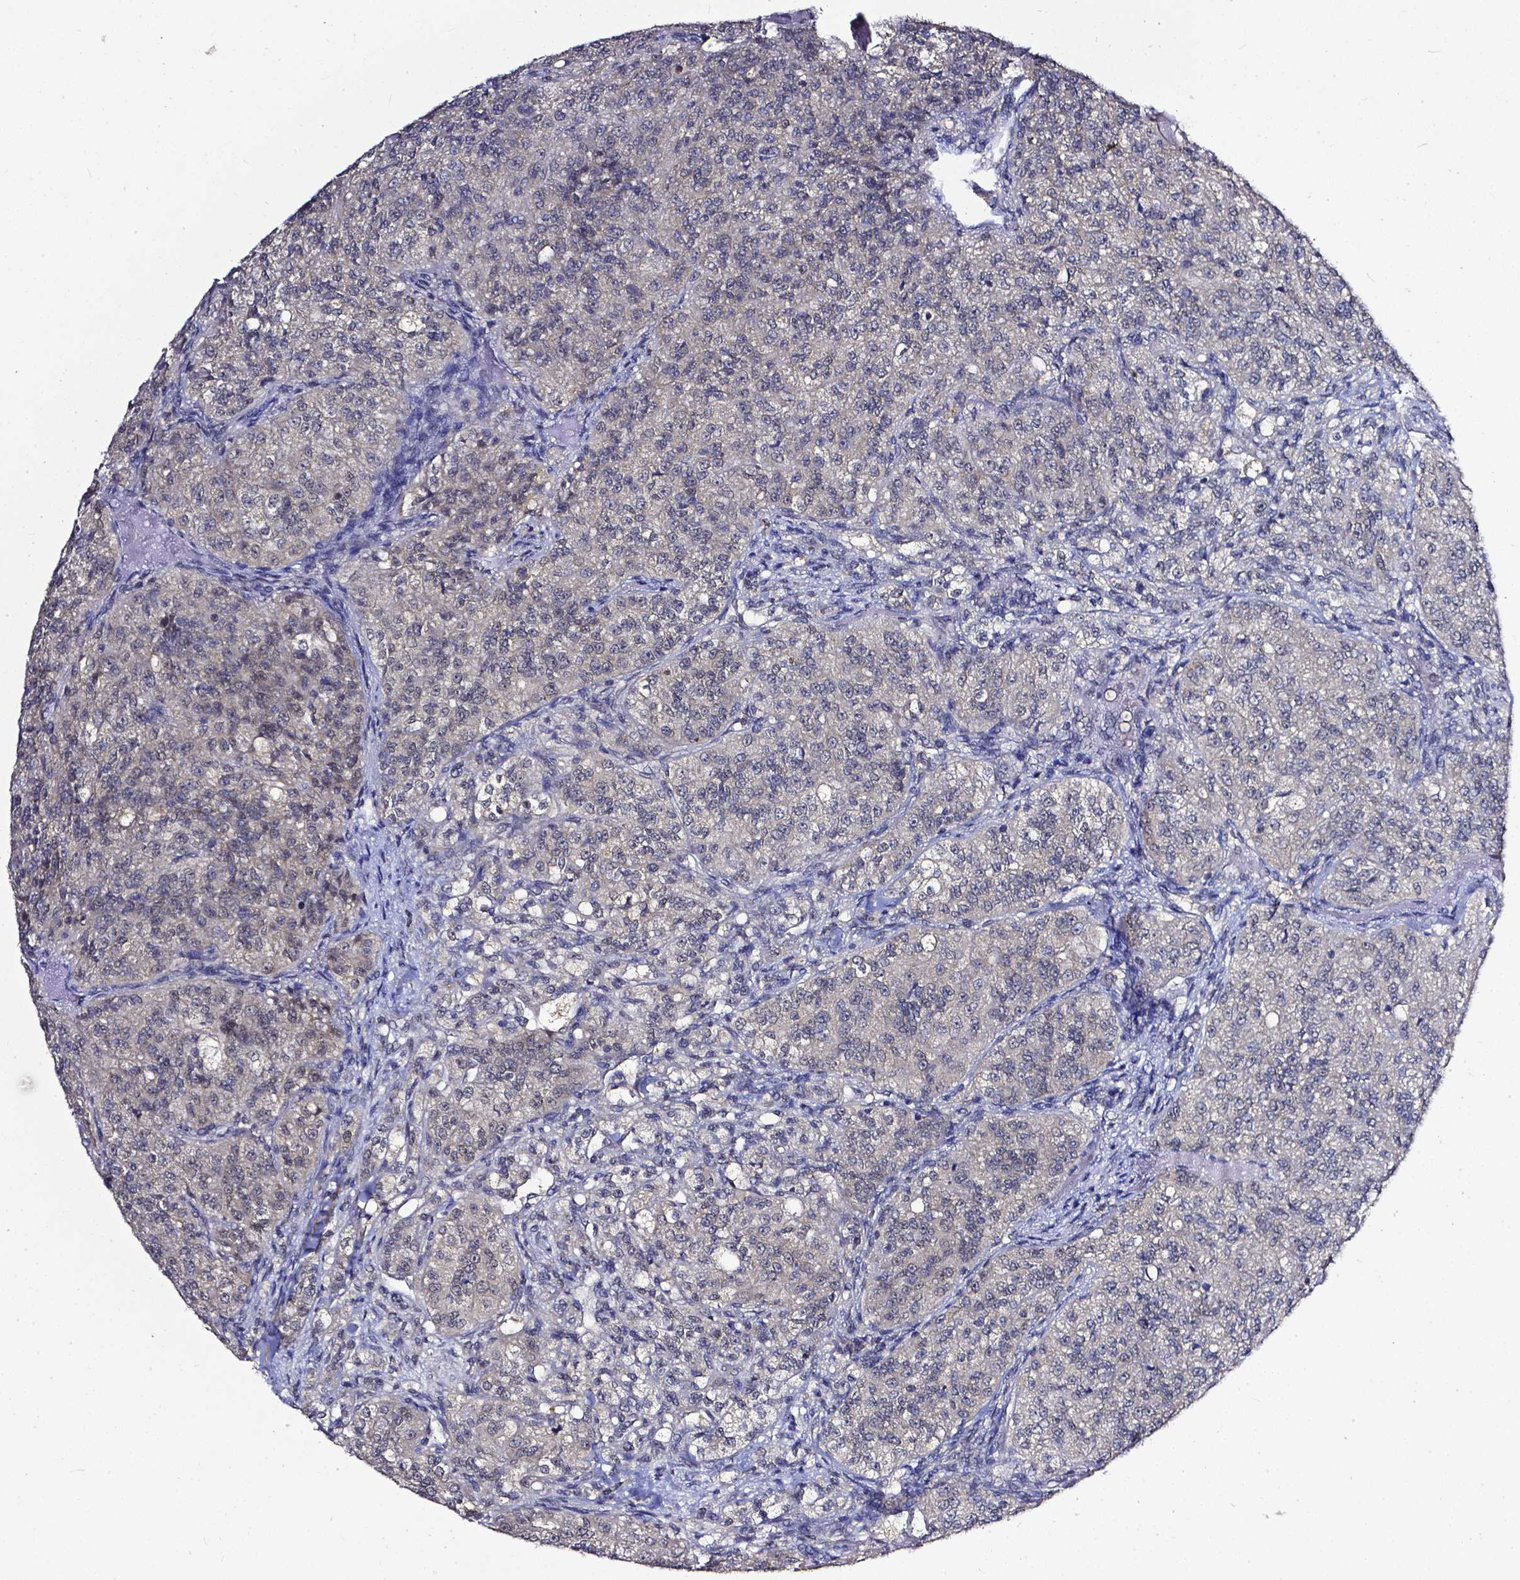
{"staining": {"intensity": "negative", "quantity": "none", "location": "none"}, "tissue": "renal cancer", "cell_type": "Tumor cells", "image_type": "cancer", "snomed": [{"axis": "morphology", "description": "Adenocarcinoma, NOS"}, {"axis": "topography", "description": "Kidney"}], "caption": "Immunohistochemistry (IHC) histopathology image of human renal cancer (adenocarcinoma) stained for a protein (brown), which shows no staining in tumor cells.", "gene": "OTUB1", "patient": {"sex": "female", "age": 63}}